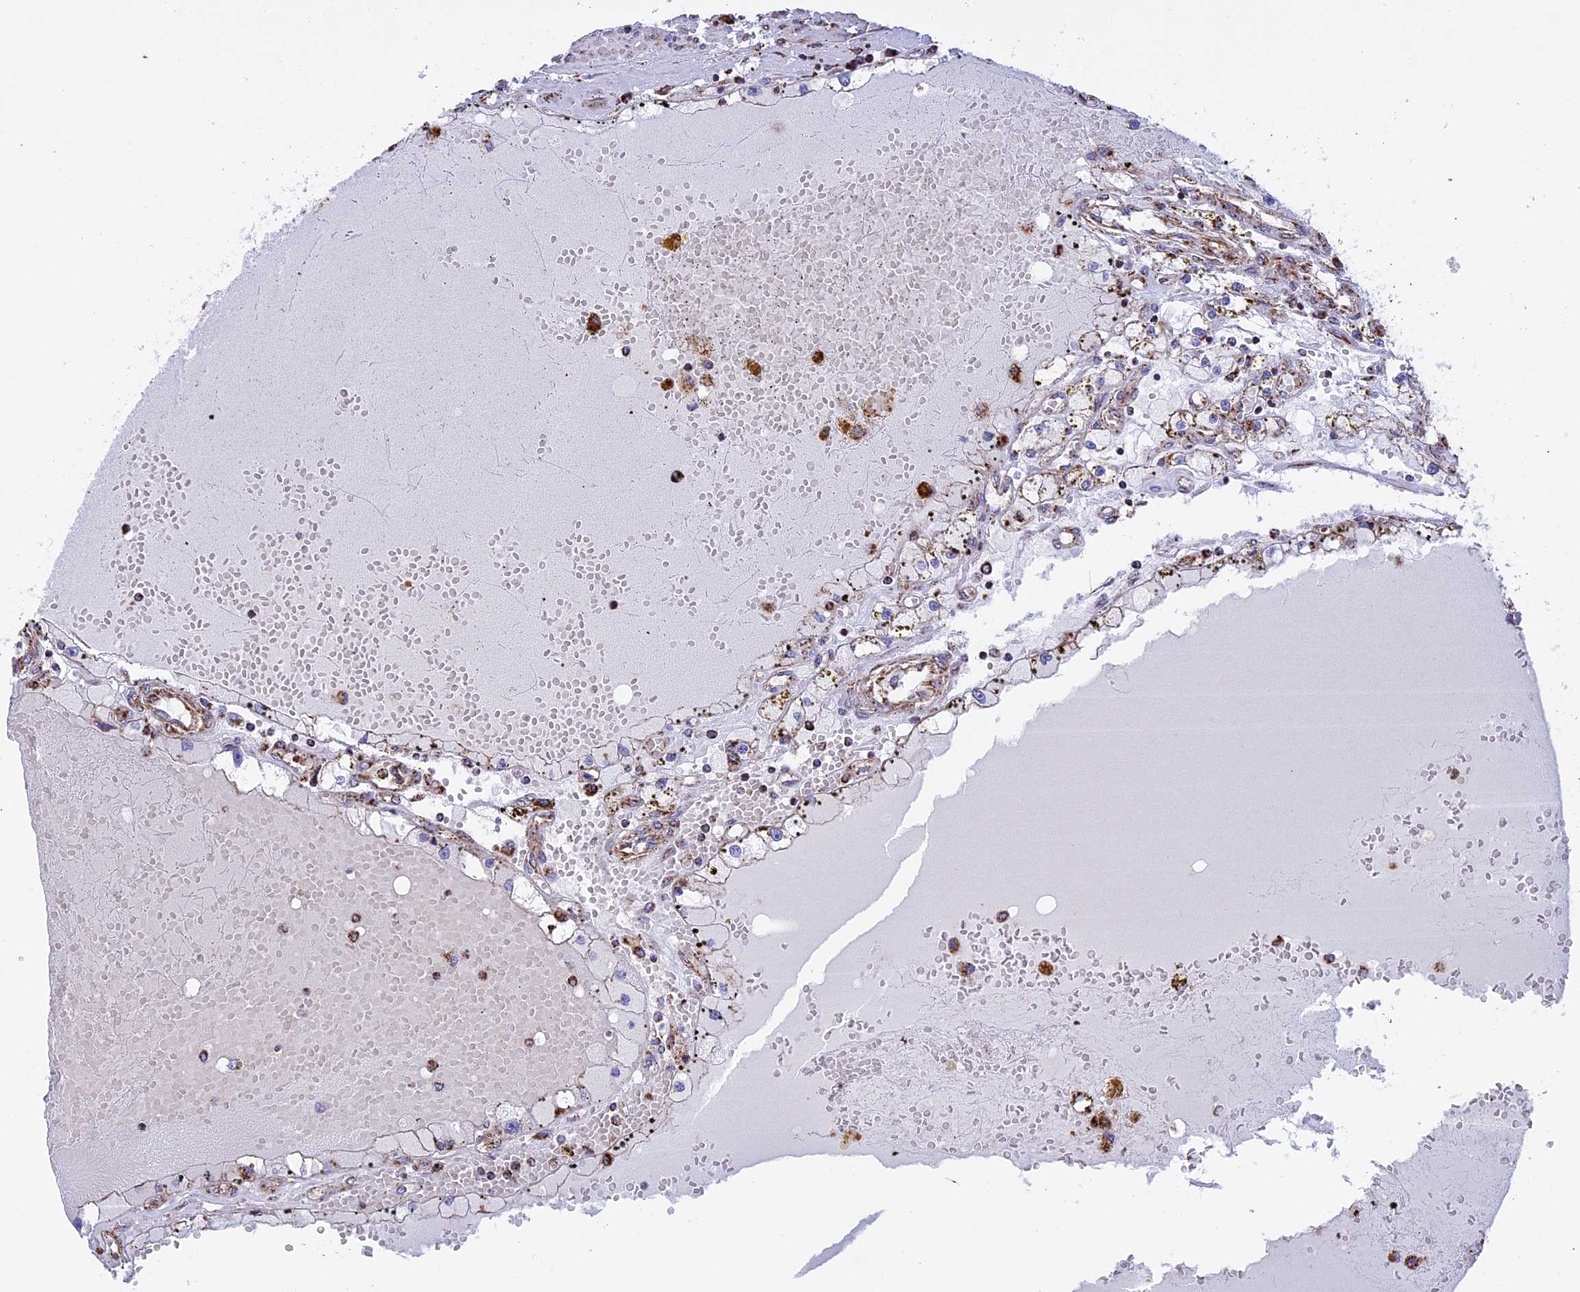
{"staining": {"intensity": "moderate", "quantity": "25%-75%", "location": "cytoplasmic/membranous"}, "tissue": "renal cancer", "cell_type": "Tumor cells", "image_type": "cancer", "snomed": [{"axis": "morphology", "description": "Adenocarcinoma, NOS"}, {"axis": "topography", "description": "Kidney"}], "caption": "Renal cancer (adenocarcinoma) stained with DAB (3,3'-diaminobenzidine) IHC exhibits medium levels of moderate cytoplasmic/membranous positivity in about 25%-75% of tumor cells.", "gene": "UQCRB", "patient": {"sex": "male", "age": 56}}